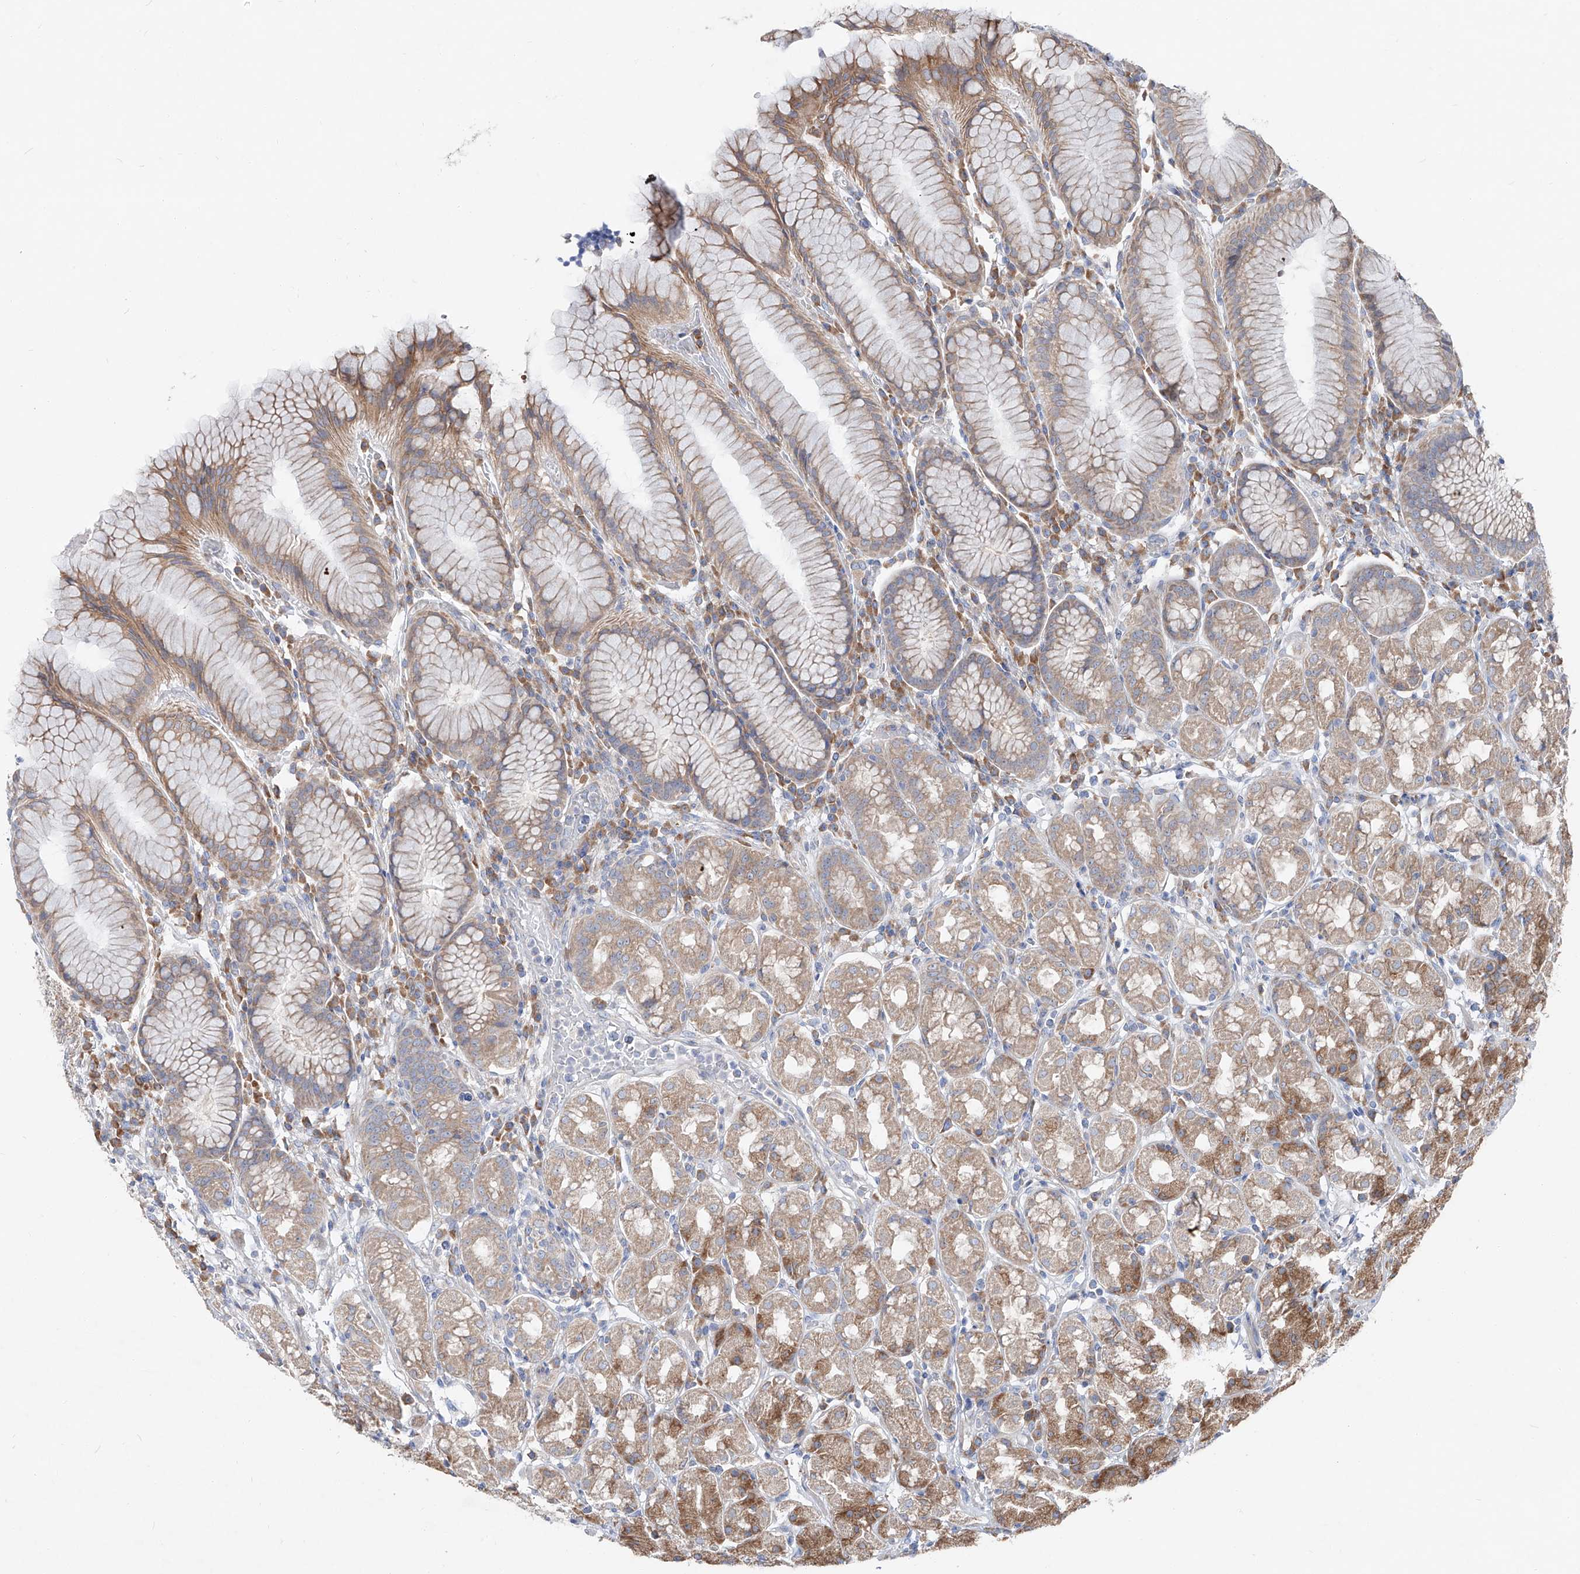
{"staining": {"intensity": "strong", "quantity": "25%-75%", "location": "cytoplasmic/membranous"}, "tissue": "stomach", "cell_type": "Glandular cells", "image_type": "normal", "snomed": [{"axis": "morphology", "description": "Normal tissue, NOS"}, {"axis": "topography", "description": "Stomach, lower"}], "caption": "Brown immunohistochemical staining in unremarkable human stomach demonstrates strong cytoplasmic/membranous positivity in about 25%-75% of glandular cells.", "gene": "UFL1", "patient": {"sex": "female", "age": 56}}